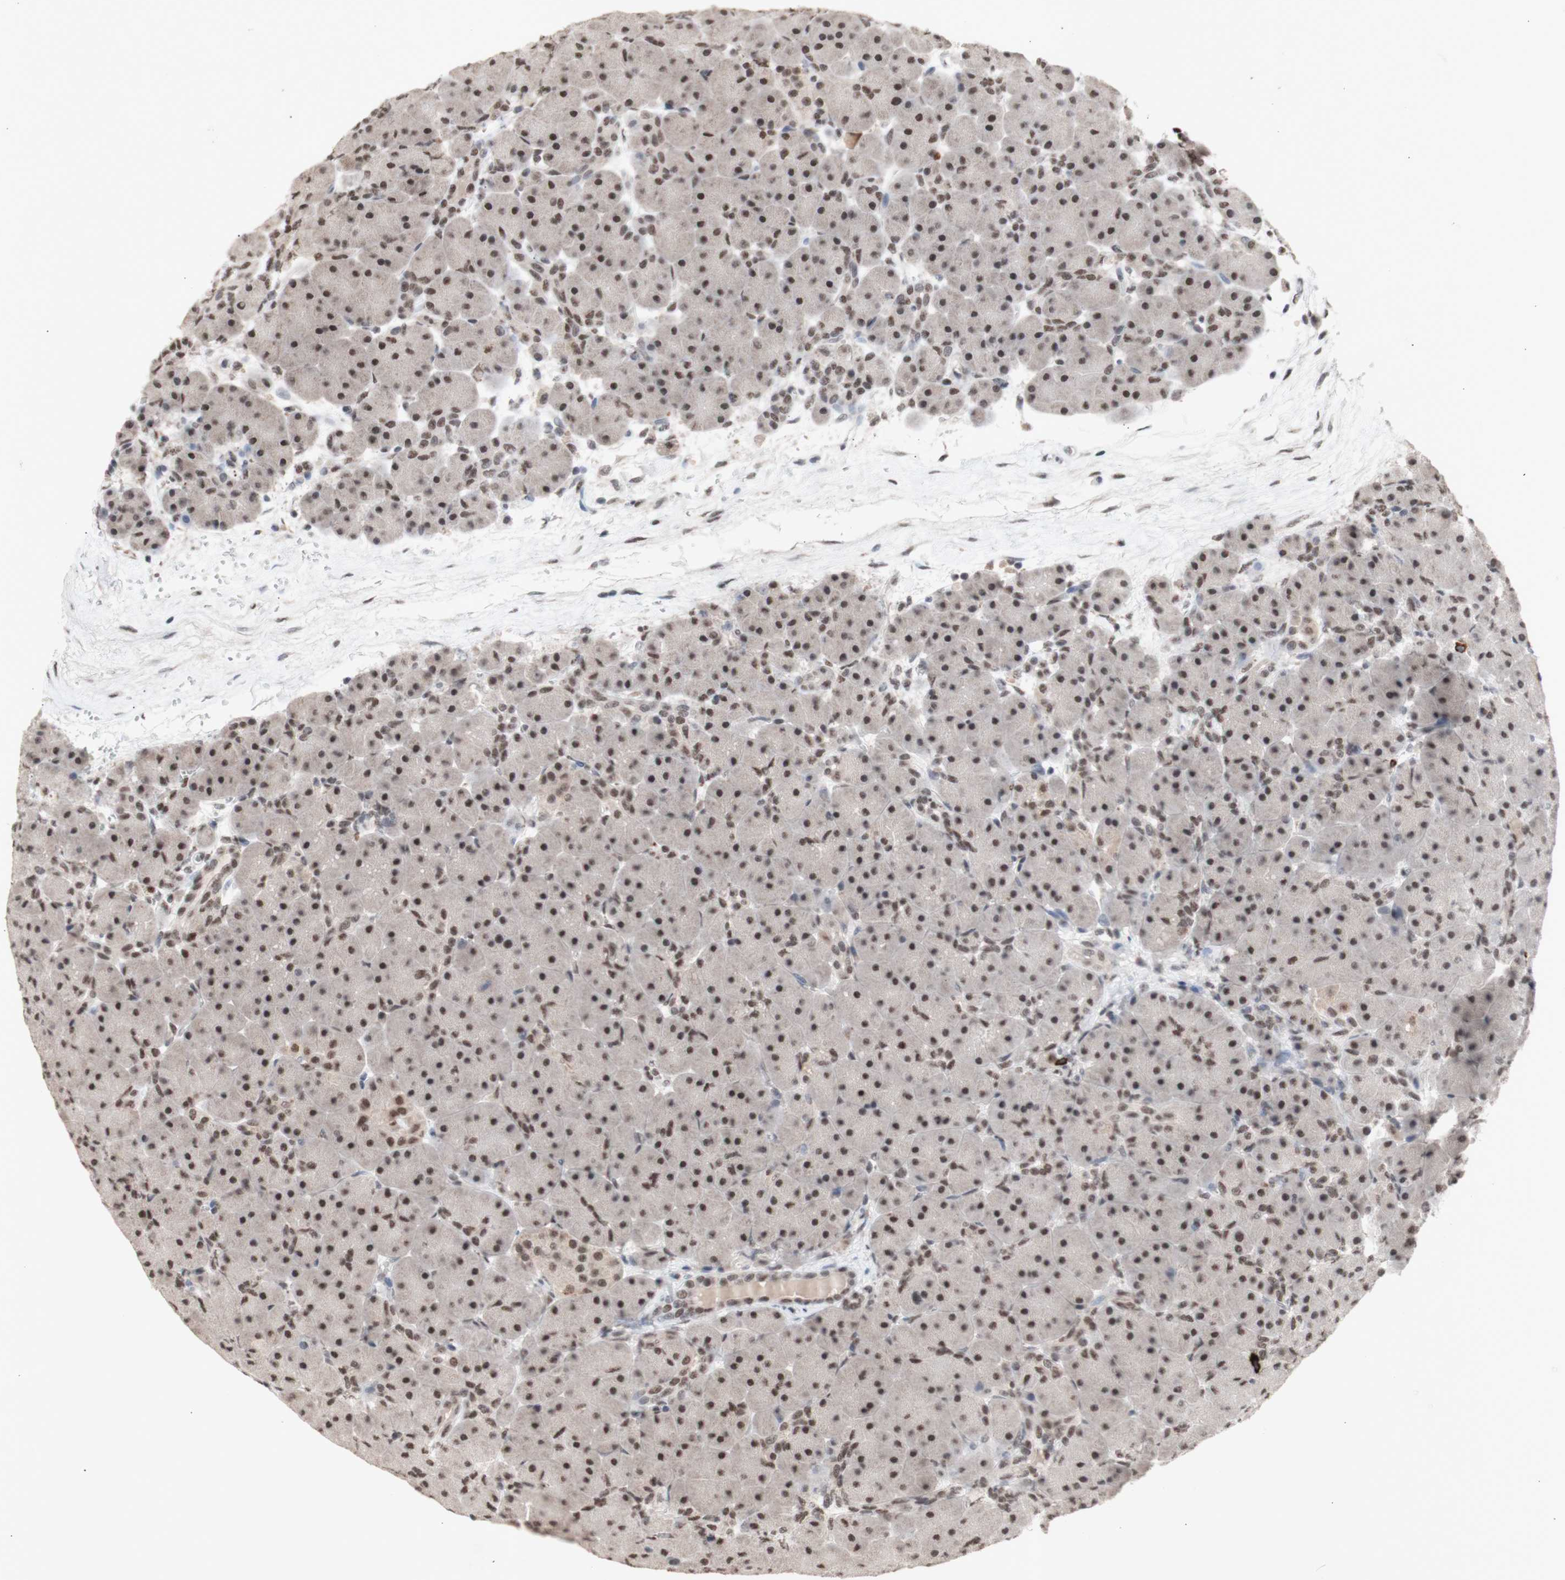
{"staining": {"intensity": "moderate", "quantity": ">75%", "location": "nuclear"}, "tissue": "pancreas", "cell_type": "Exocrine glandular cells", "image_type": "normal", "snomed": [{"axis": "morphology", "description": "Normal tissue, NOS"}, {"axis": "topography", "description": "Pancreas"}], "caption": "Immunohistochemistry (IHC) of normal pancreas shows medium levels of moderate nuclear expression in about >75% of exocrine glandular cells.", "gene": "SFPQ", "patient": {"sex": "male", "age": 66}}